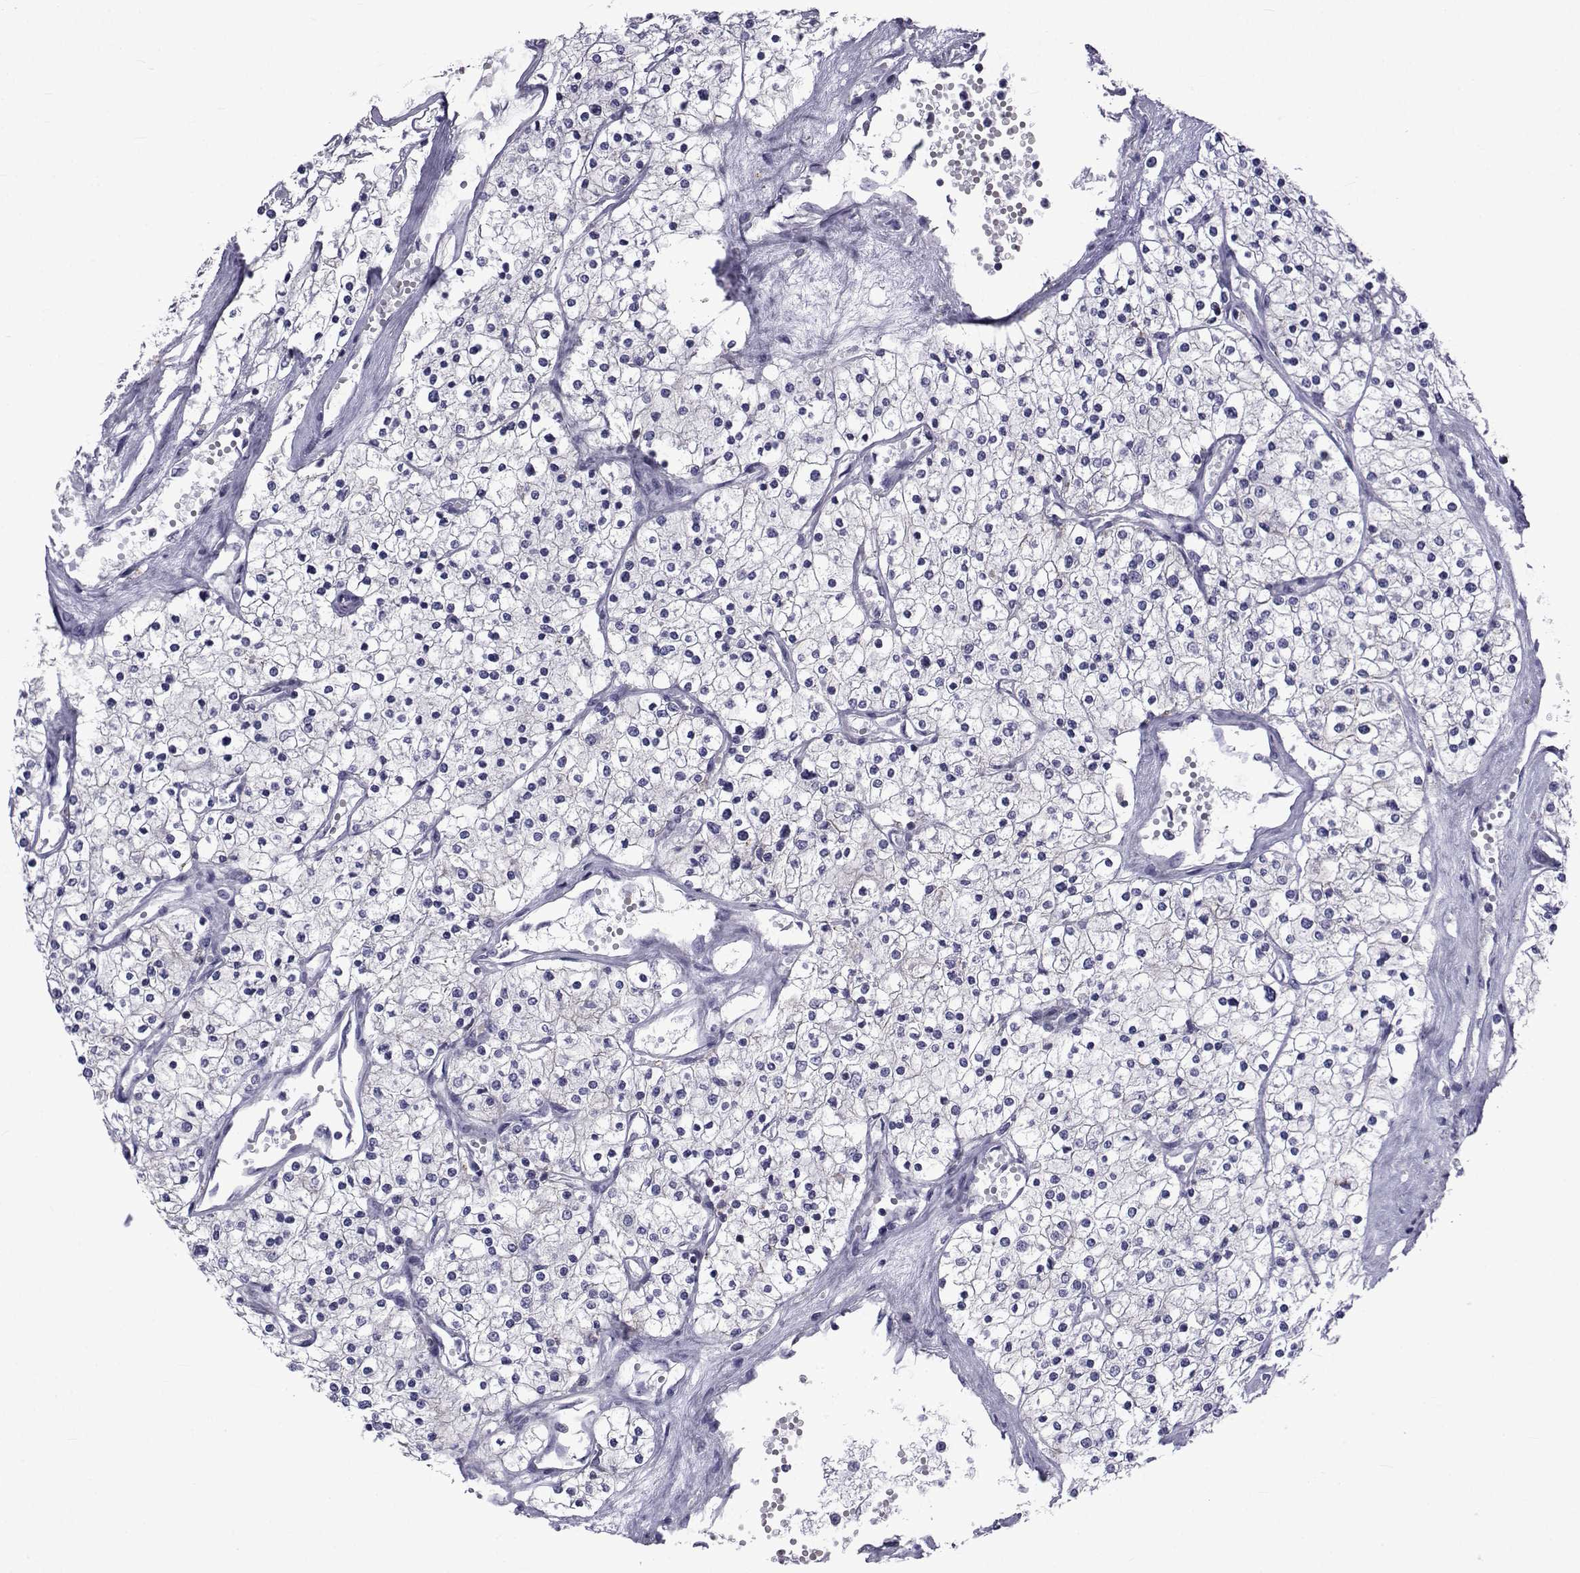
{"staining": {"intensity": "negative", "quantity": "none", "location": "none"}, "tissue": "renal cancer", "cell_type": "Tumor cells", "image_type": "cancer", "snomed": [{"axis": "morphology", "description": "Adenocarcinoma, NOS"}, {"axis": "topography", "description": "Kidney"}], "caption": "Tumor cells are negative for brown protein staining in renal cancer. (DAB immunohistochemistry (IHC), high magnification).", "gene": "PDE6H", "patient": {"sex": "male", "age": 80}}